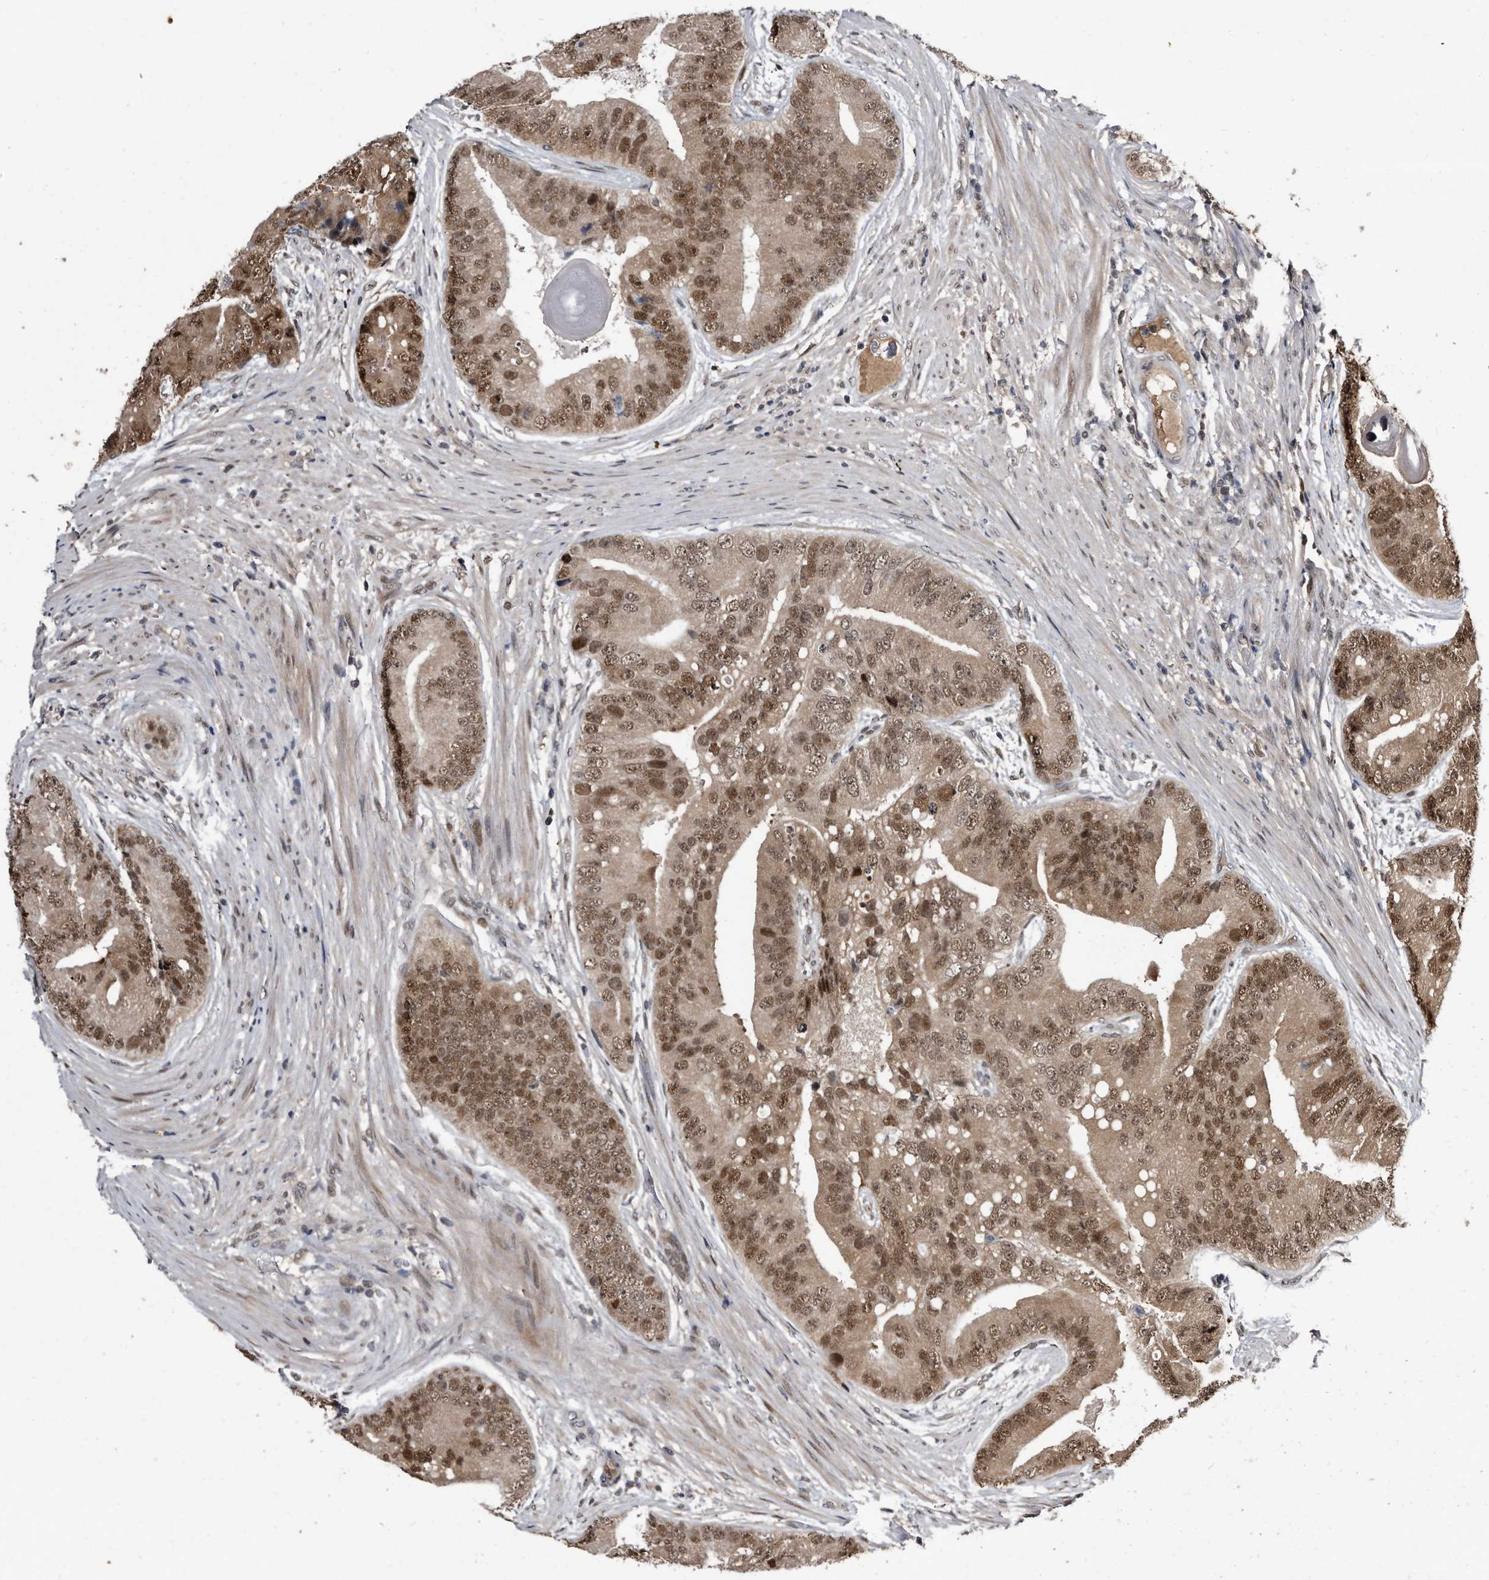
{"staining": {"intensity": "moderate", "quantity": ">75%", "location": "cytoplasmic/membranous,nuclear"}, "tissue": "prostate cancer", "cell_type": "Tumor cells", "image_type": "cancer", "snomed": [{"axis": "morphology", "description": "Adenocarcinoma, High grade"}, {"axis": "topography", "description": "Prostate"}], "caption": "Immunohistochemical staining of human prostate cancer (adenocarcinoma (high-grade)) demonstrates medium levels of moderate cytoplasmic/membranous and nuclear protein staining in about >75% of tumor cells. Immunohistochemistry stains the protein of interest in brown and the nuclei are stained blue.", "gene": "RAD23B", "patient": {"sex": "male", "age": 70}}